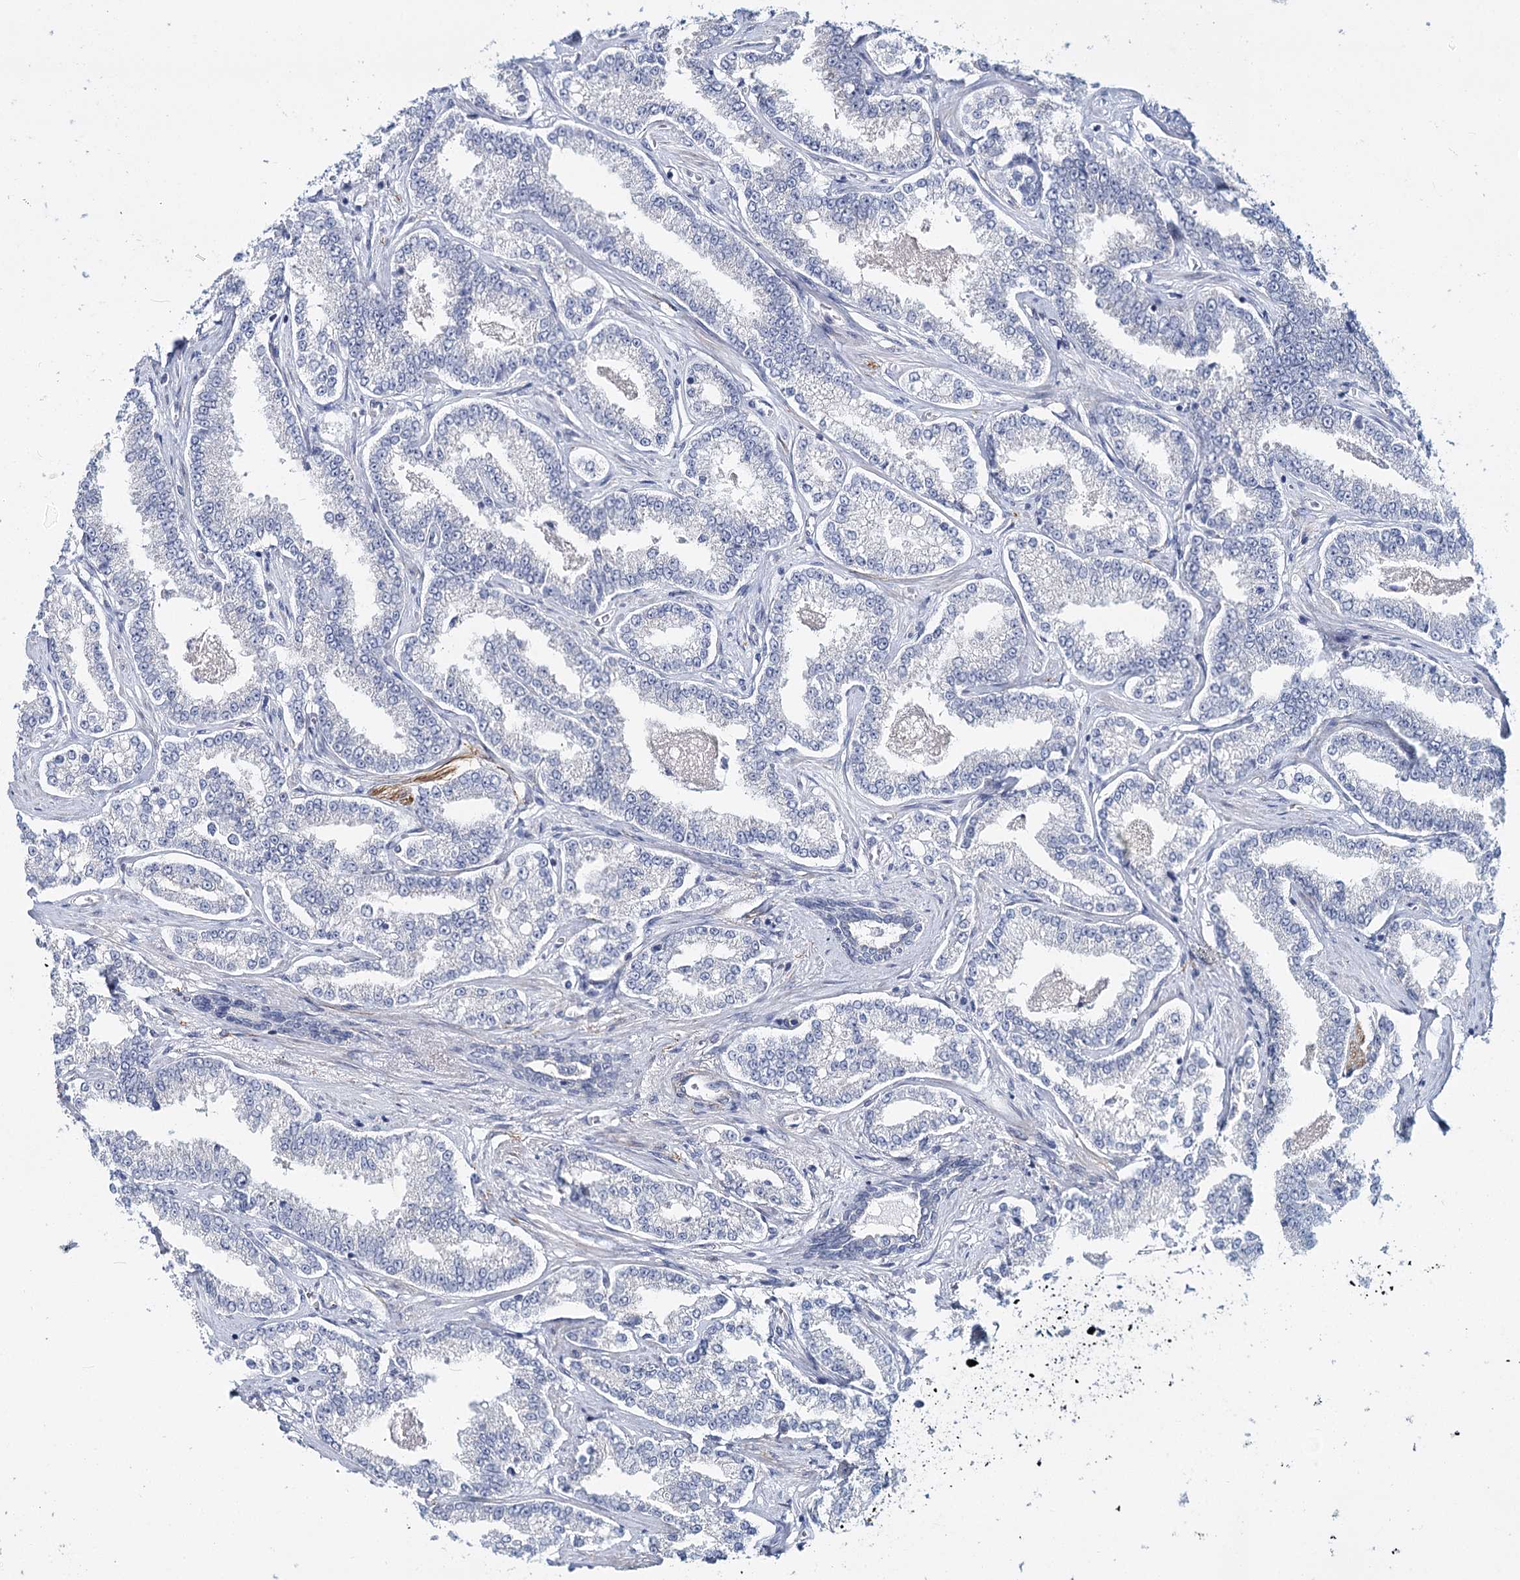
{"staining": {"intensity": "negative", "quantity": "none", "location": "none"}, "tissue": "prostate cancer", "cell_type": "Tumor cells", "image_type": "cancer", "snomed": [{"axis": "morphology", "description": "Normal tissue, NOS"}, {"axis": "morphology", "description": "Adenocarcinoma, High grade"}, {"axis": "topography", "description": "Prostate"}], "caption": "Immunohistochemical staining of human prostate cancer exhibits no significant expression in tumor cells.", "gene": "TEX12", "patient": {"sex": "male", "age": 83}}